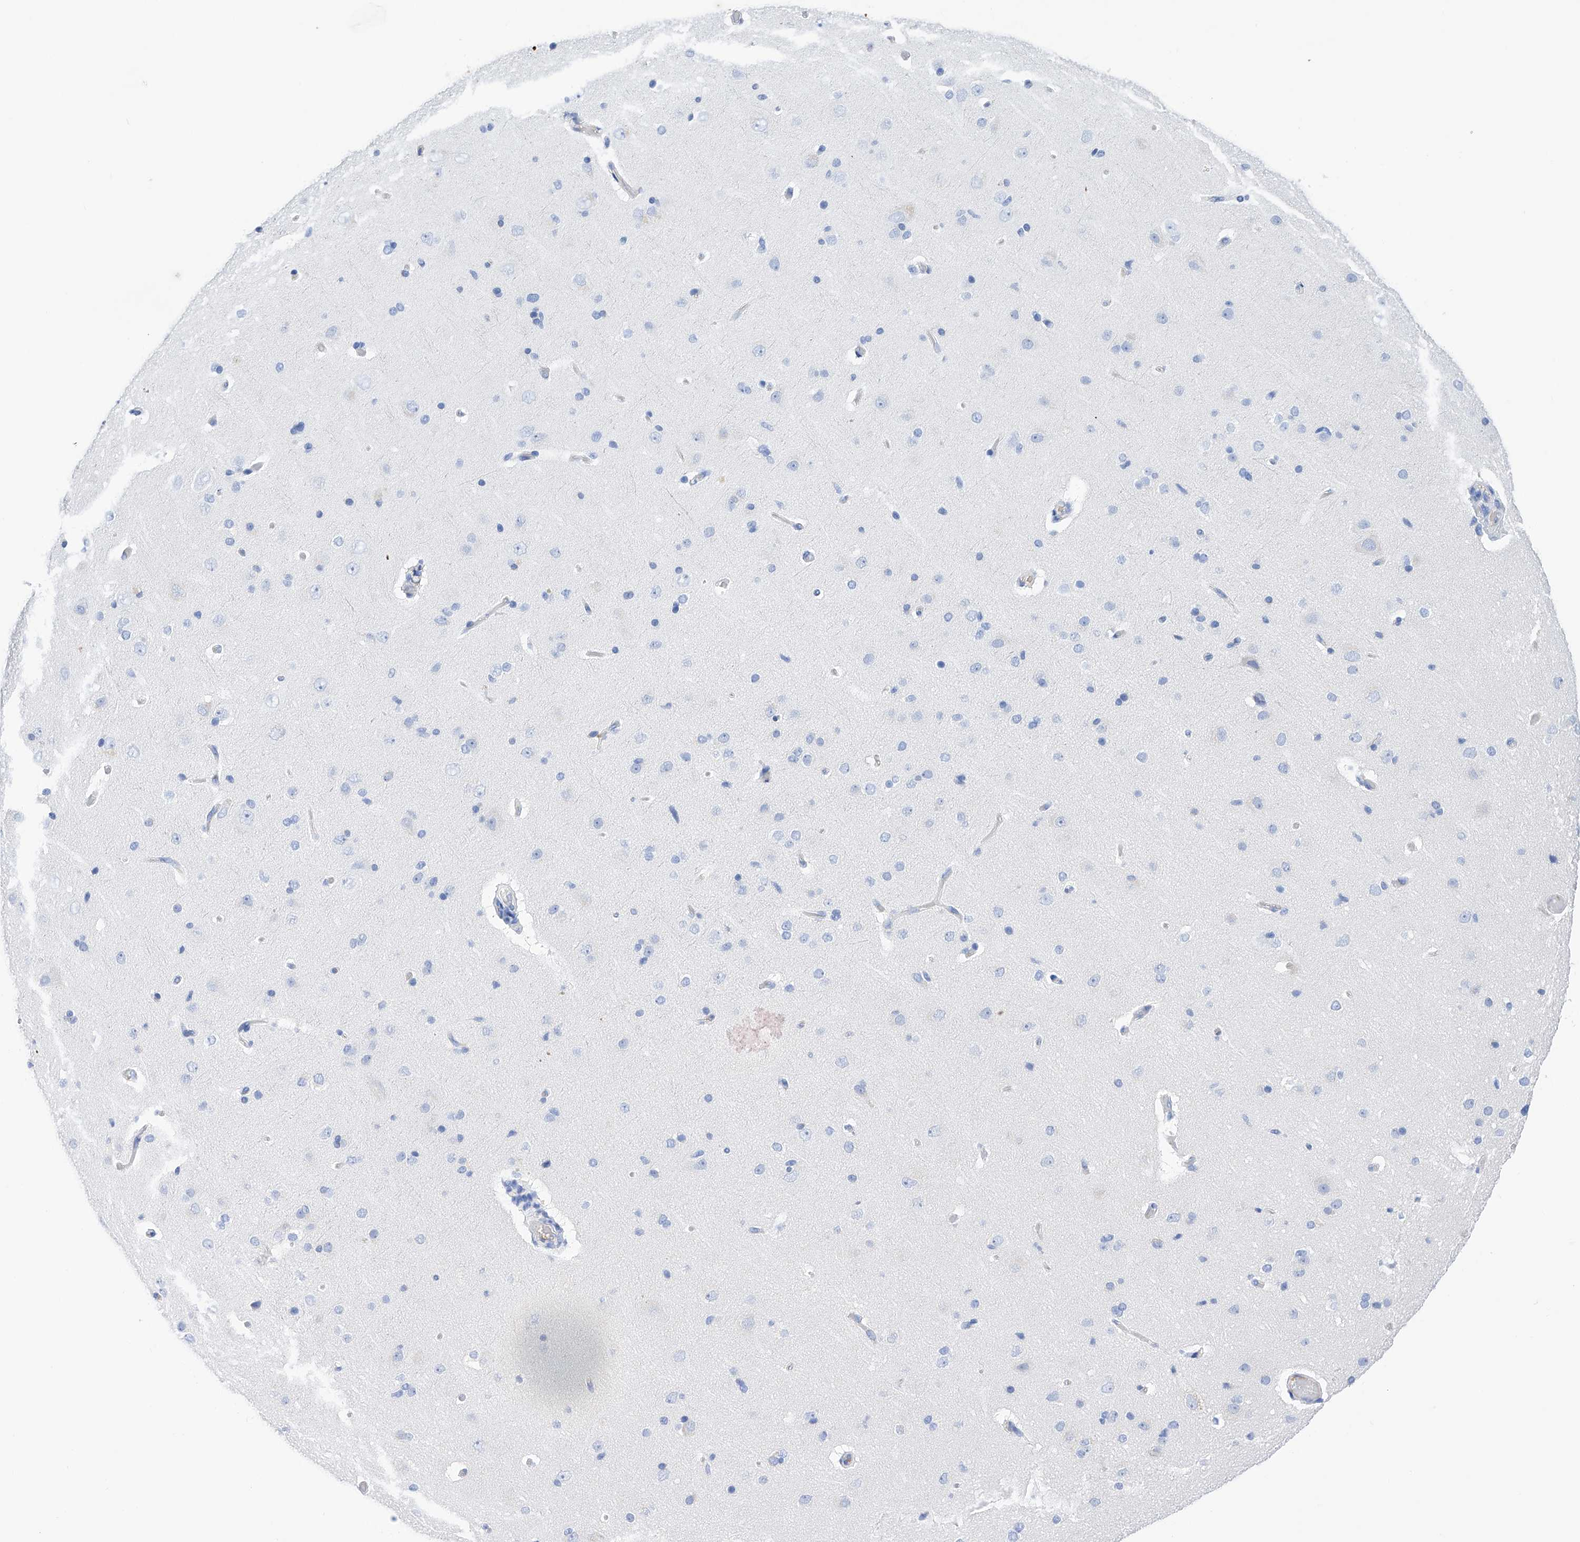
{"staining": {"intensity": "negative", "quantity": "none", "location": "none"}, "tissue": "cerebral cortex", "cell_type": "Endothelial cells", "image_type": "normal", "snomed": [{"axis": "morphology", "description": "Normal tissue, NOS"}, {"axis": "topography", "description": "Cerebral cortex"}], "caption": "IHC image of benign cerebral cortex: cerebral cortex stained with DAB reveals no significant protein expression in endothelial cells. (Brightfield microscopy of DAB immunohistochemistry at high magnification).", "gene": "PDIA5", "patient": {"sex": "male", "age": 34}}